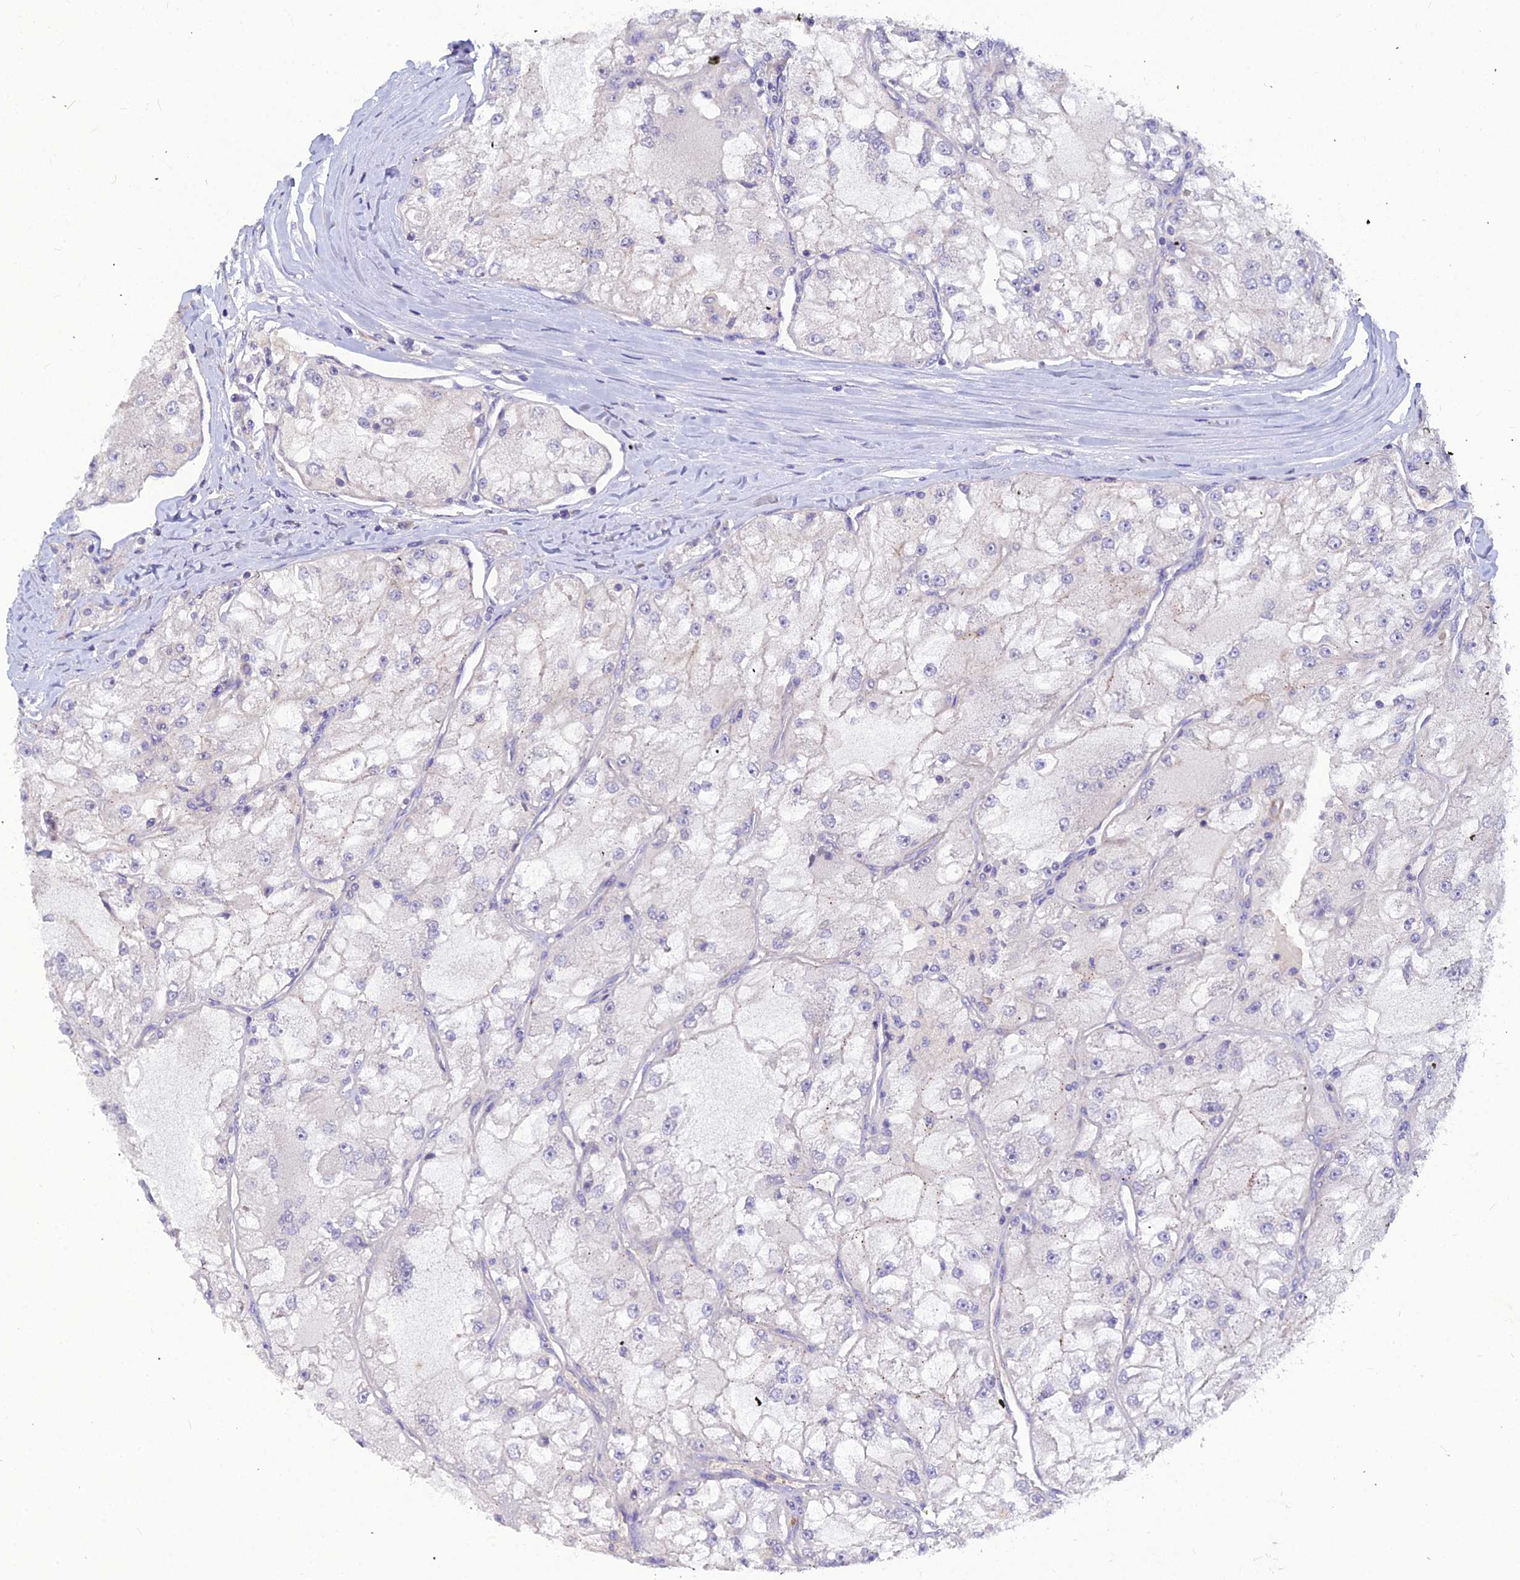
{"staining": {"intensity": "negative", "quantity": "none", "location": "none"}, "tissue": "renal cancer", "cell_type": "Tumor cells", "image_type": "cancer", "snomed": [{"axis": "morphology", "description": "Adenocarcinoma, NOS"}, {"axis": "topography", "description": "Kidney"}], "caption": "A high-resolution histopathology image shows IHC staining of adenocarcinoma (renal), which displays no significant staining in tumor cells.", "gene": "DMRTA1", "patient": {"sex": "female", "age": 72}}